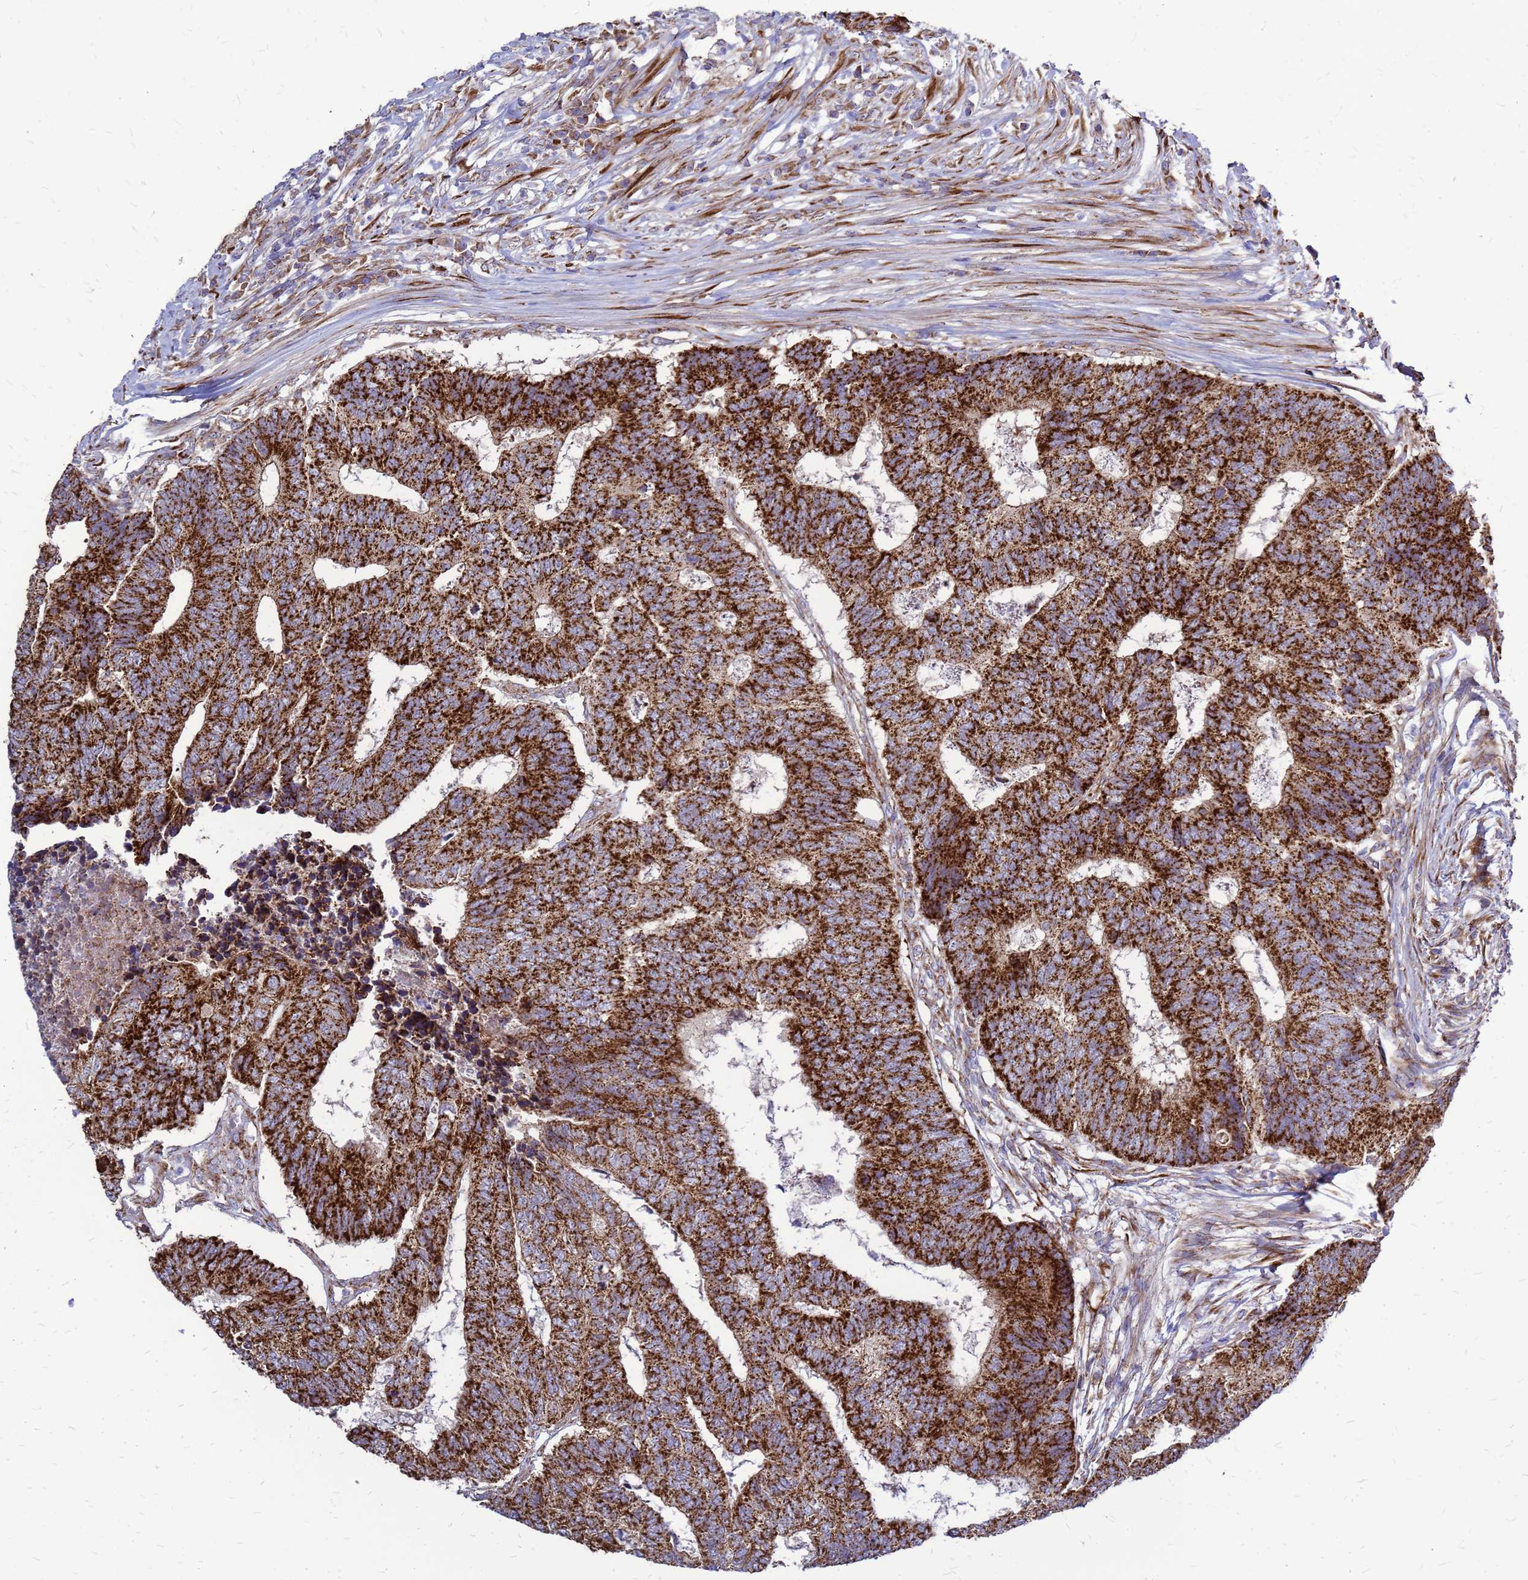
{"staining": {"intensity": "strong", "quantity": ">75%", "location": "cytoplasmic/membranous"}, "tissue": "colorectal cancer", "cell_type": "Tumor cells", "image_type": "cancer", "snomed": [{"axis": "morphology", "description": "Adenocarcinoma, NOS"}, {"axis": "topography", "description": "Colon"}], "caption": "Immunohistochemistry micrograph of neoplastic tissue: human adenocarcinoma (colorectal) stained using immunohistochemistry demonstrates high levels of strong protein expression localized specifically in the cytoplasmic/membranous of tumor cells, appearing as a cytoplasmic/membranous brown color.", "gene": "FSTL4", "patient": {"sex": "female", "age": 67}}